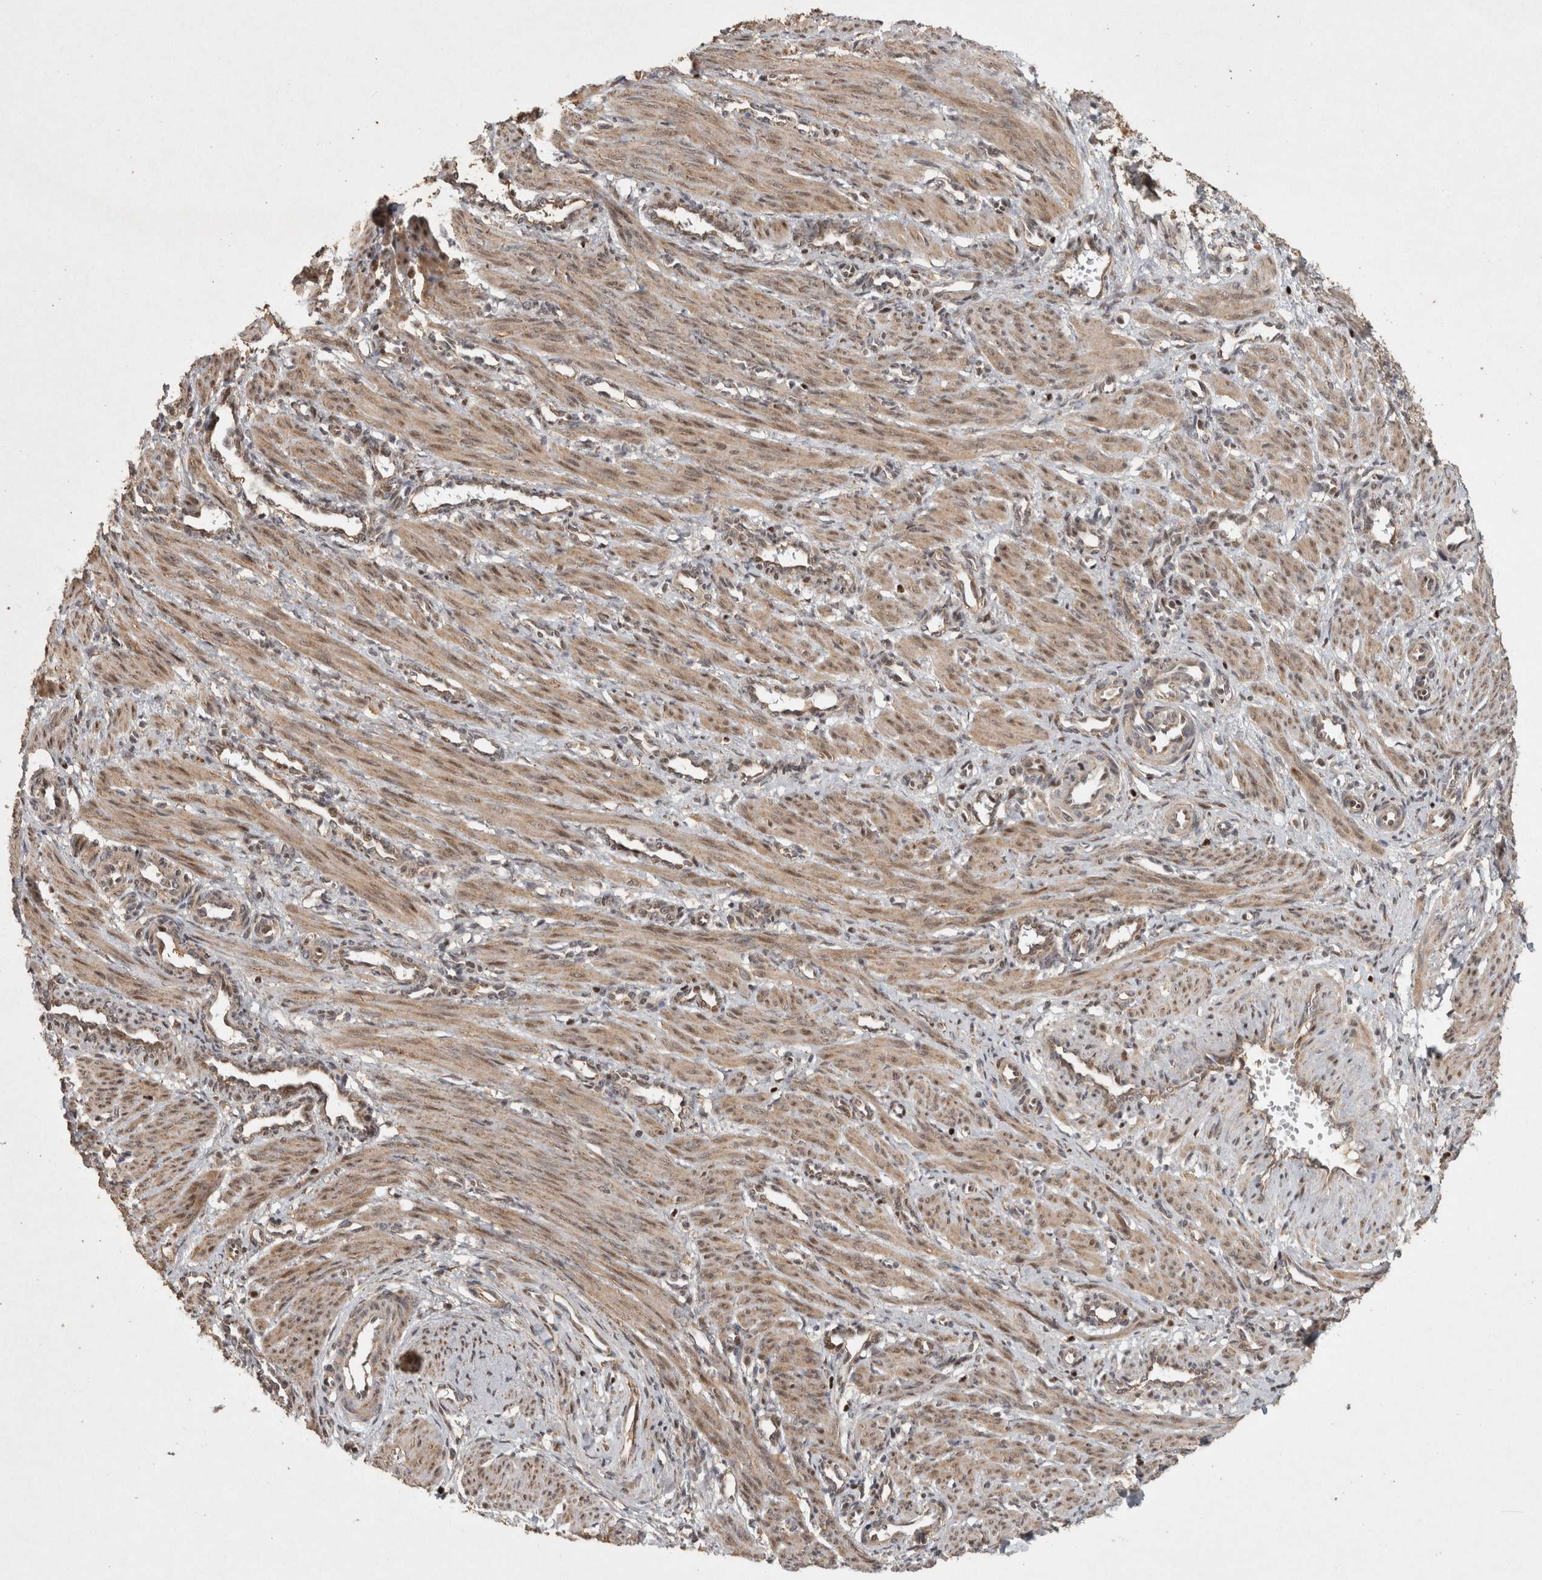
{"staining": {"intensity": "moderate", "quantity": ">75%", "location": "cytoplasmic/membranous"}, "tissue": "smooth muscle", "cell_type": "Smooth muscle cells", "image_type": "normal", "snomed": [{"axis": "morphology", "description": "Normal tissue, NOS"}, {"axis": "topography", "description": "Endometrium"}], "caption": "A brown stain labels moderate cytoplasmic/membranous staining of a protein in smooth muscle cells of normal smooth muscle.", "gene": "KDM8", "patient": {"sex": "female", "age": 33}}